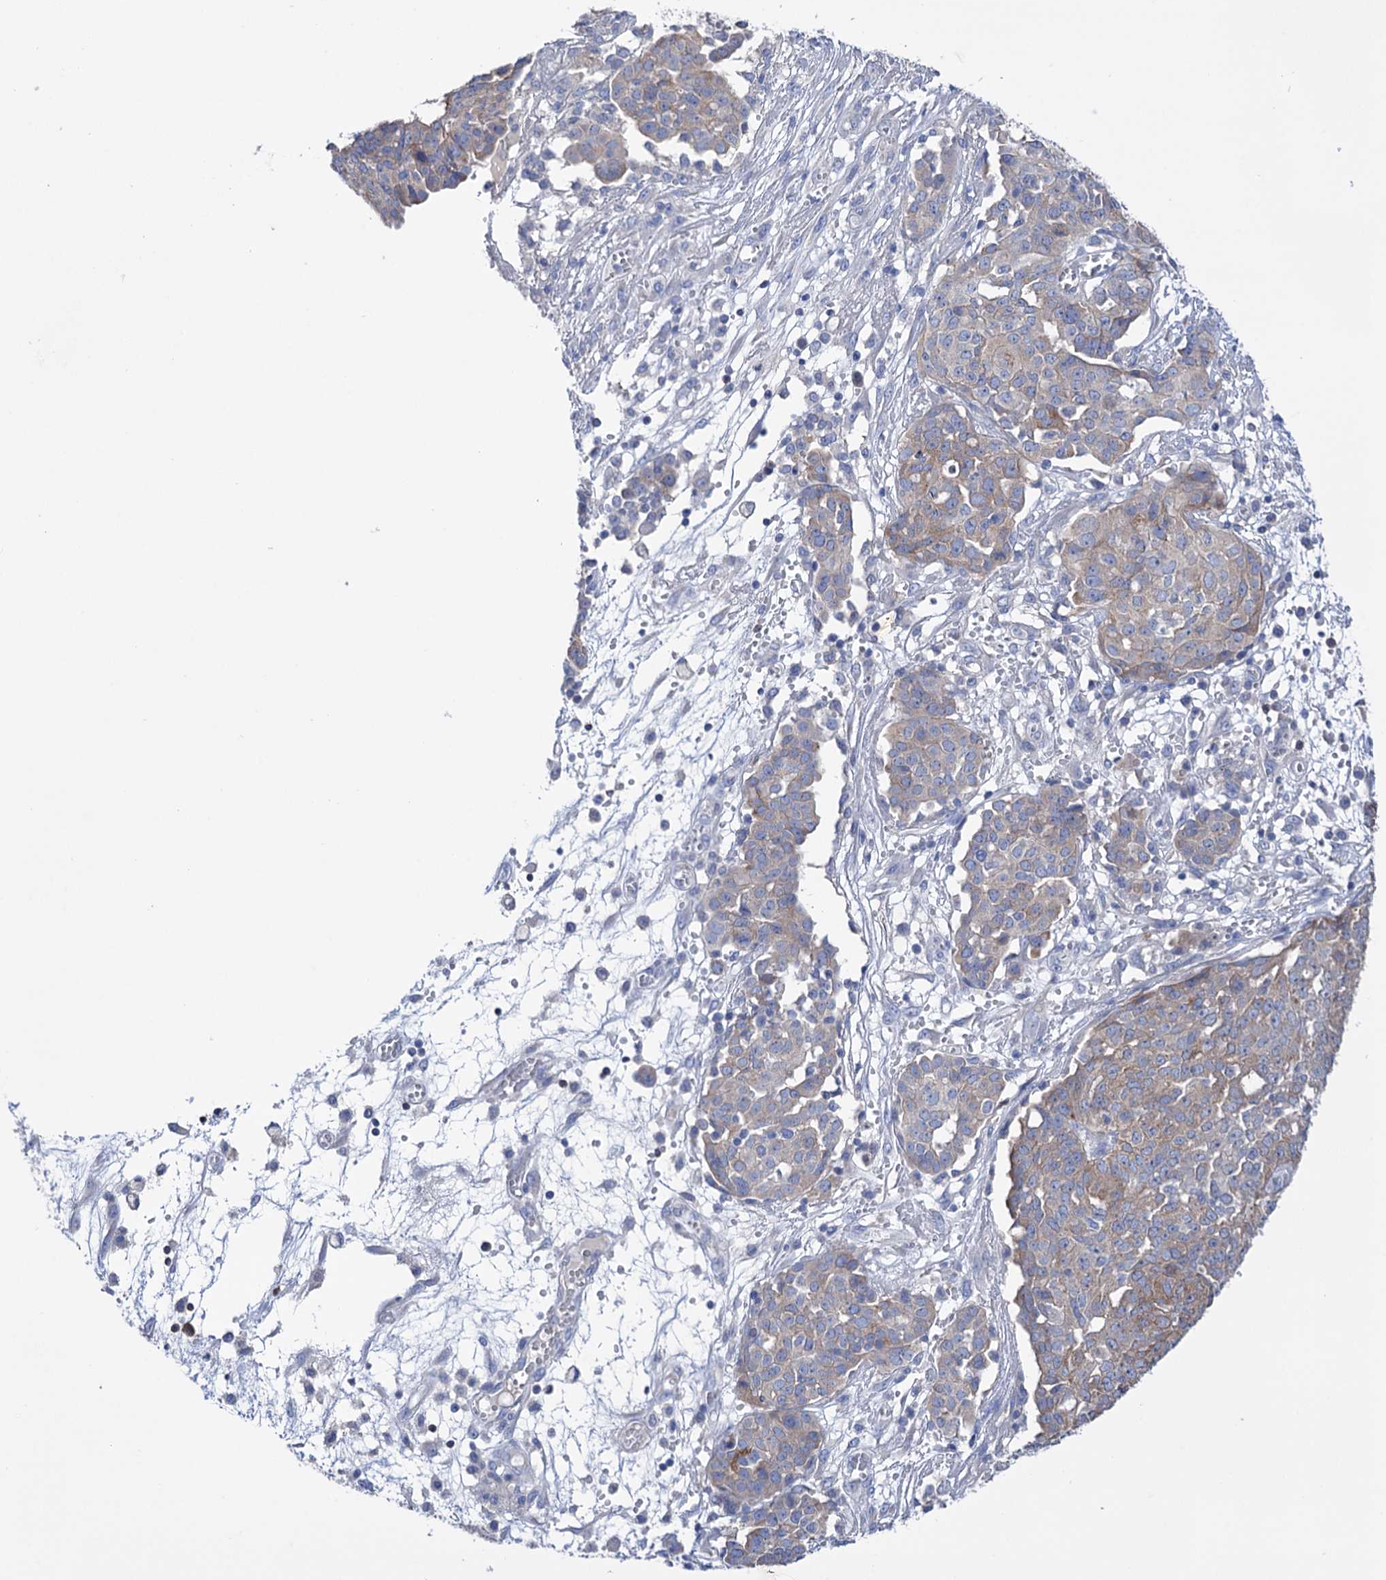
{"staining": {"intensity": "weak", "quantity": "25%-75%", "location": "cytoplasmic/membranous"}, "tissue": "ovarian cancer", "cell_type": "Tumor cells", "image_type": "cancer", "snomed": [{"axis": "morphology", "description": "Cystadenocarcinoma, serous, NOS"}, {"axis": "topography", "description": "Soft tissue"}, {"axis": "topography", "description": "Ovary"}], "caption": "Immunohistochemistry (IHC) (DAB (3,3'-diaminobenzidine)) staining of human ovarian cancer (serous cystadenocarcinoma) reveals weak cytoplasmic/membranous protein staining in approximately 25%-75% of tumor cells. (Stains: DAB (3,3'-diaminobenzidine) in brown, nuclei in blue, Microscopy: brightfield microscopy at high magnification).", "gene": "BBS4", "patient": {"sex": "female", "age": 57}}